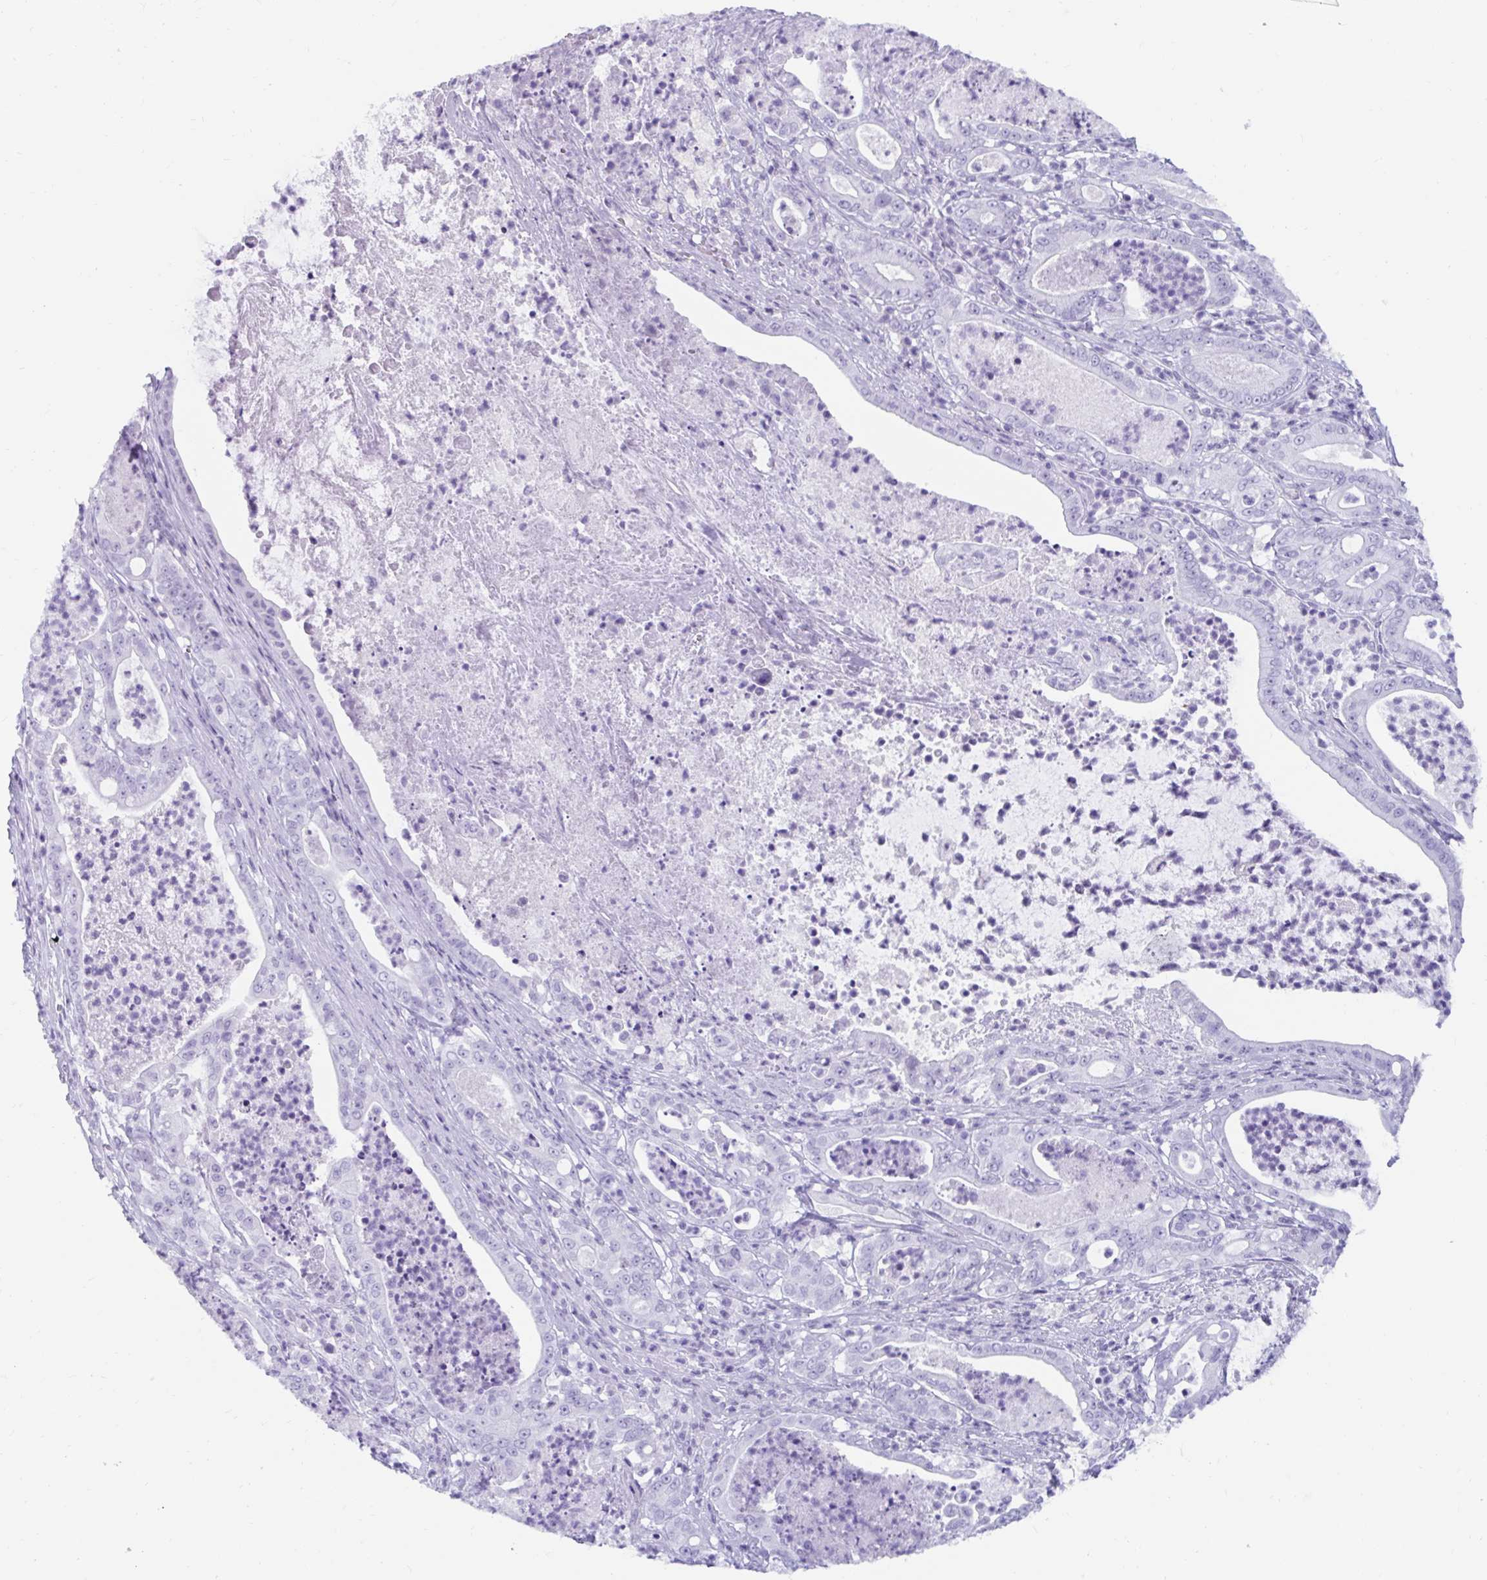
{"staining": {"intensity": "negative", "quantity": "none", "location": "none"}, "tissue": "pancreatic cancer", "cell_type": "Tumor cells", "image_type": "cancer", "snomed": [{"axis": "morphology", "description": "Adenocarcinoma, NOS"}, {"axis": "topography", "description": "Pancreas"}], "caption": "Tumor cells show no significant protein staining in pancreatic cancer.", "gene": "GKN2", "patient": {"sex": "male", "age": 71}}